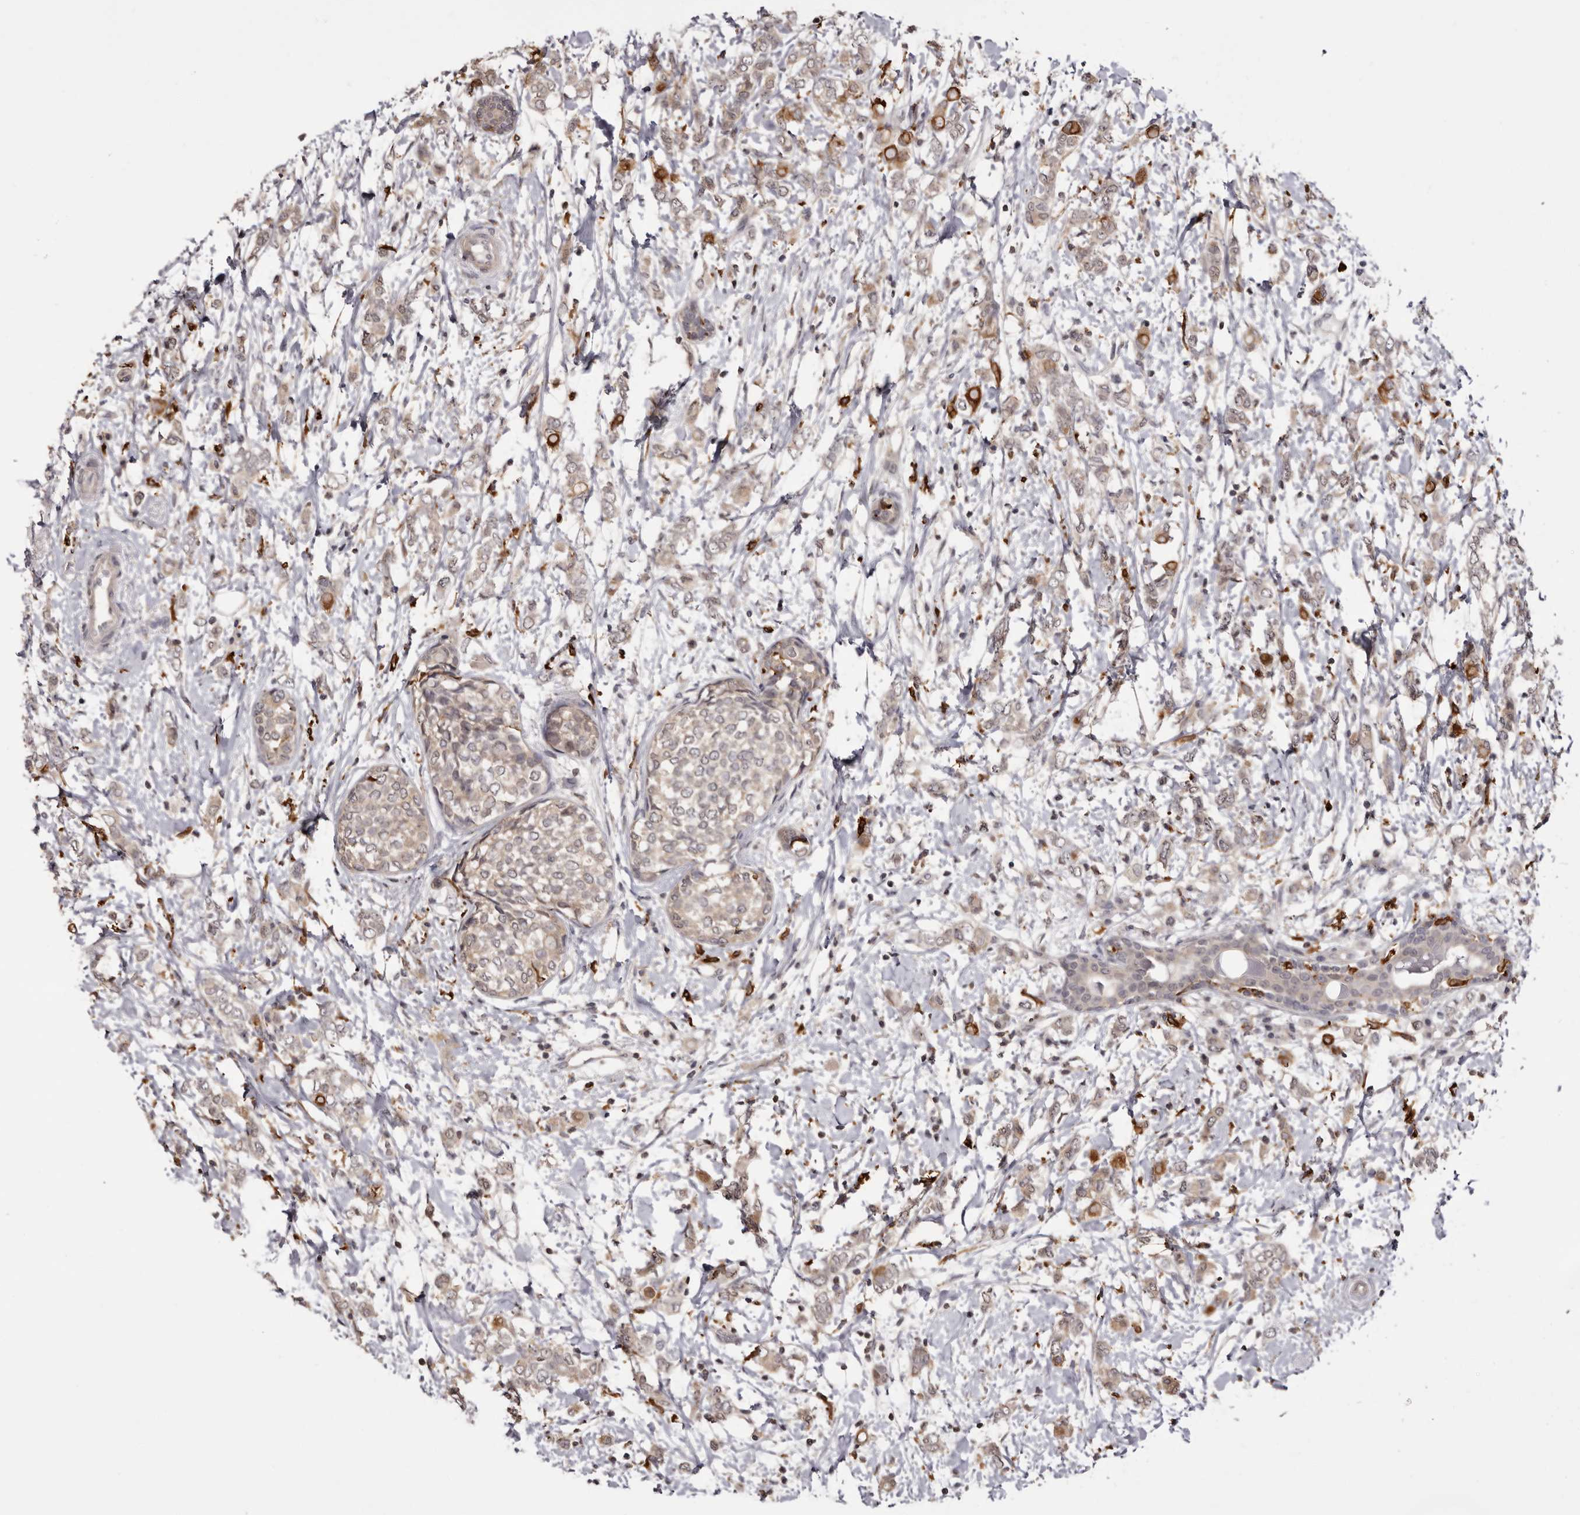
{"staining": {"intensity": "weak", "quantity": "25%-75%", "location": "cytoplasmic/membranous"}, "tissue": "breast cancer", "cell_type": "Tumor cells", "image_type": "cancer", "snomed": [{"axis": "morphology", "description": "Normal tissue, NOS"}, {"axis": "morphology", "description": "Lobular carcinoma"}, {"axis": "topography", "description": "Breast"}], "caption": "Tumor cells display low levels of weak cytoplasmic/membranous staining in about 25%-75% of cells in breast cancer (lobular carcinoma). (DAB (3,3'-diaminobenzidine) = brown stain, brightfield microscopy at high magnification).", "gene": "TNNI1", "patient": {"sex": "female", "age": 47}}